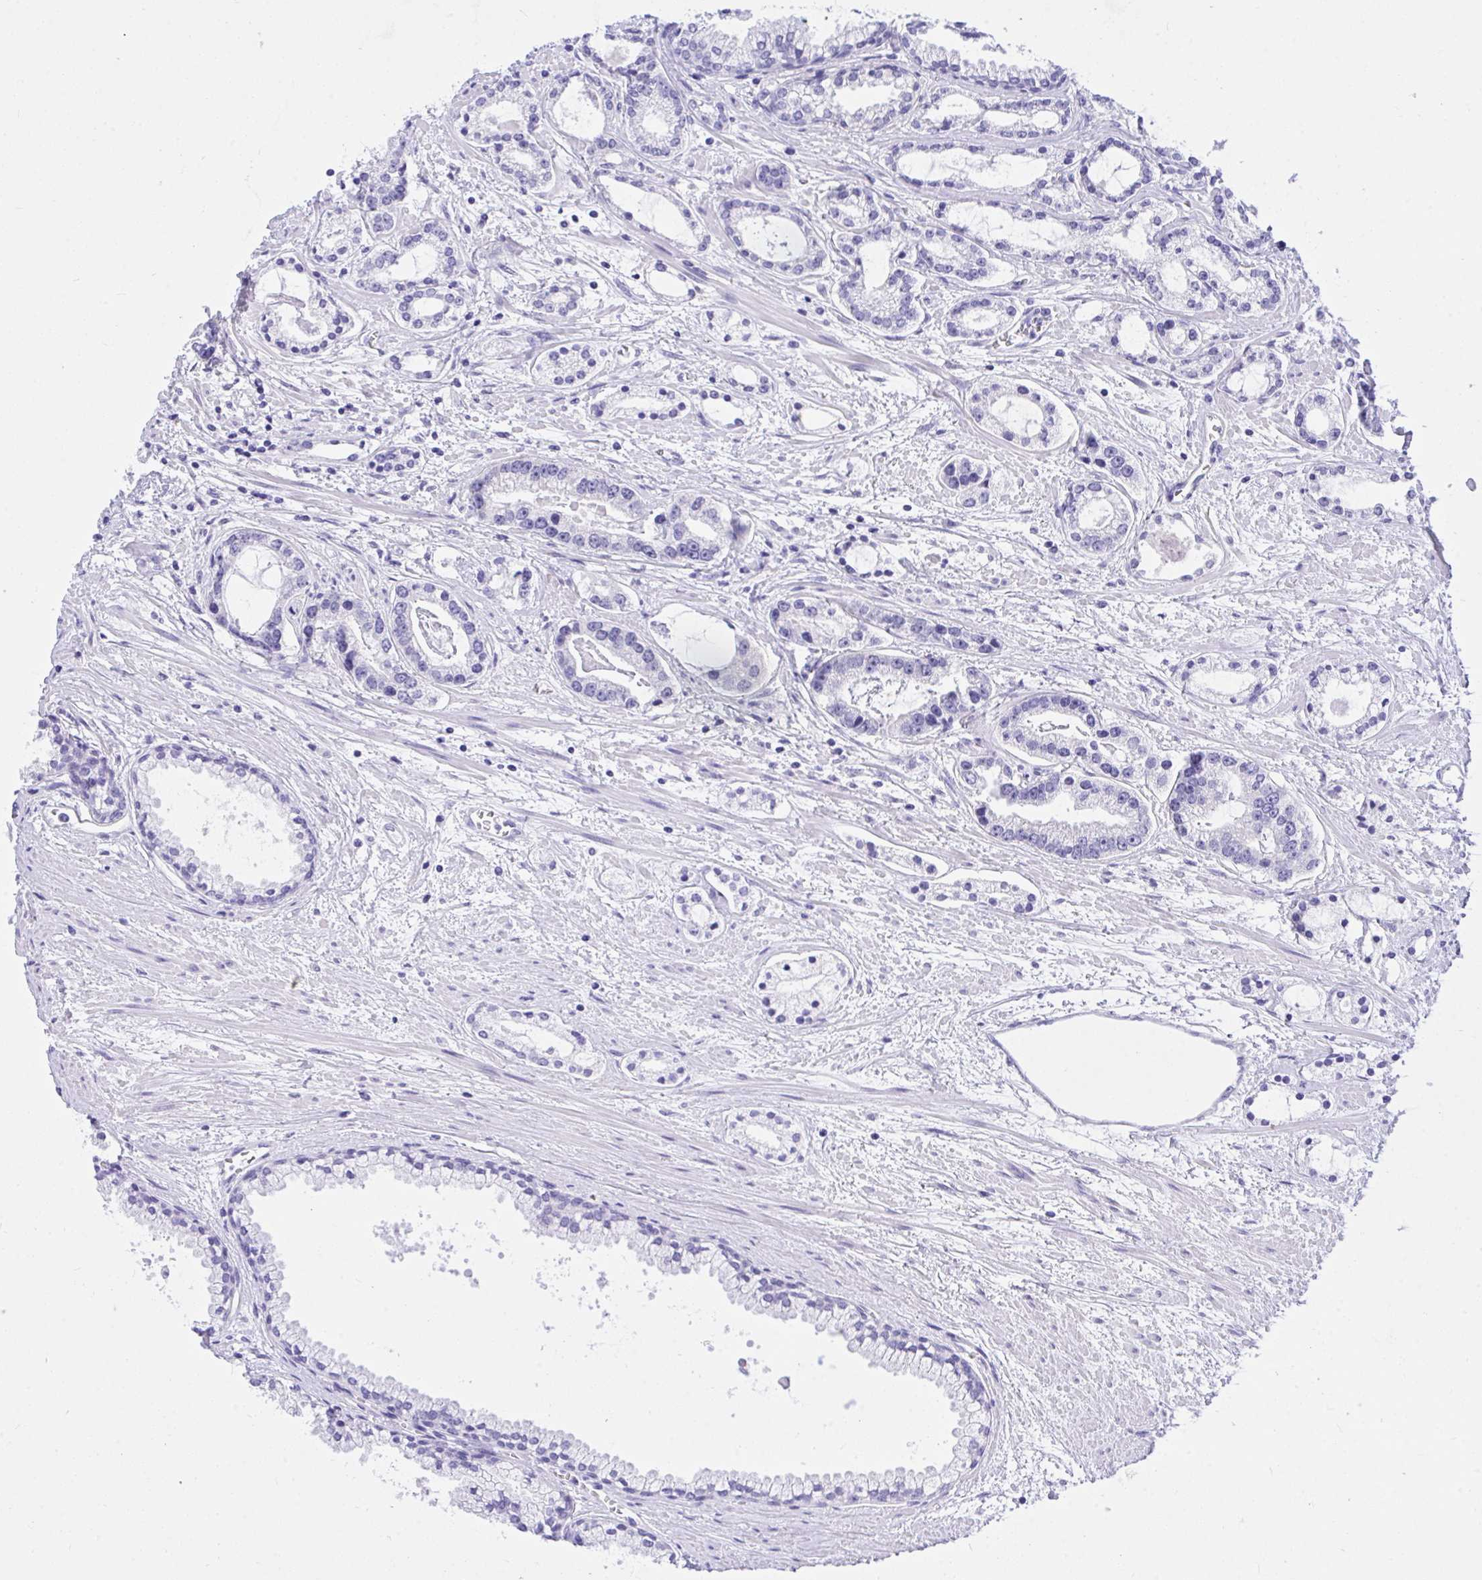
{"staining": {"intensity": "negative", "quantity": "none", "location": "none"}, "tissue": "prostate cancer", "cell_type": "Tumor cells", "image_type": "cancer", "snomed": [{"axis": "morphology", "description": "Adenocarcinoma, Medium grade"}, {"axis": "topography", "description": "Prostate"}], "caption": "There is no significant staining in tumor cells of prostate cancer.", "gene": "TLN2", "patient": {"sex": "male", "age": 57}}